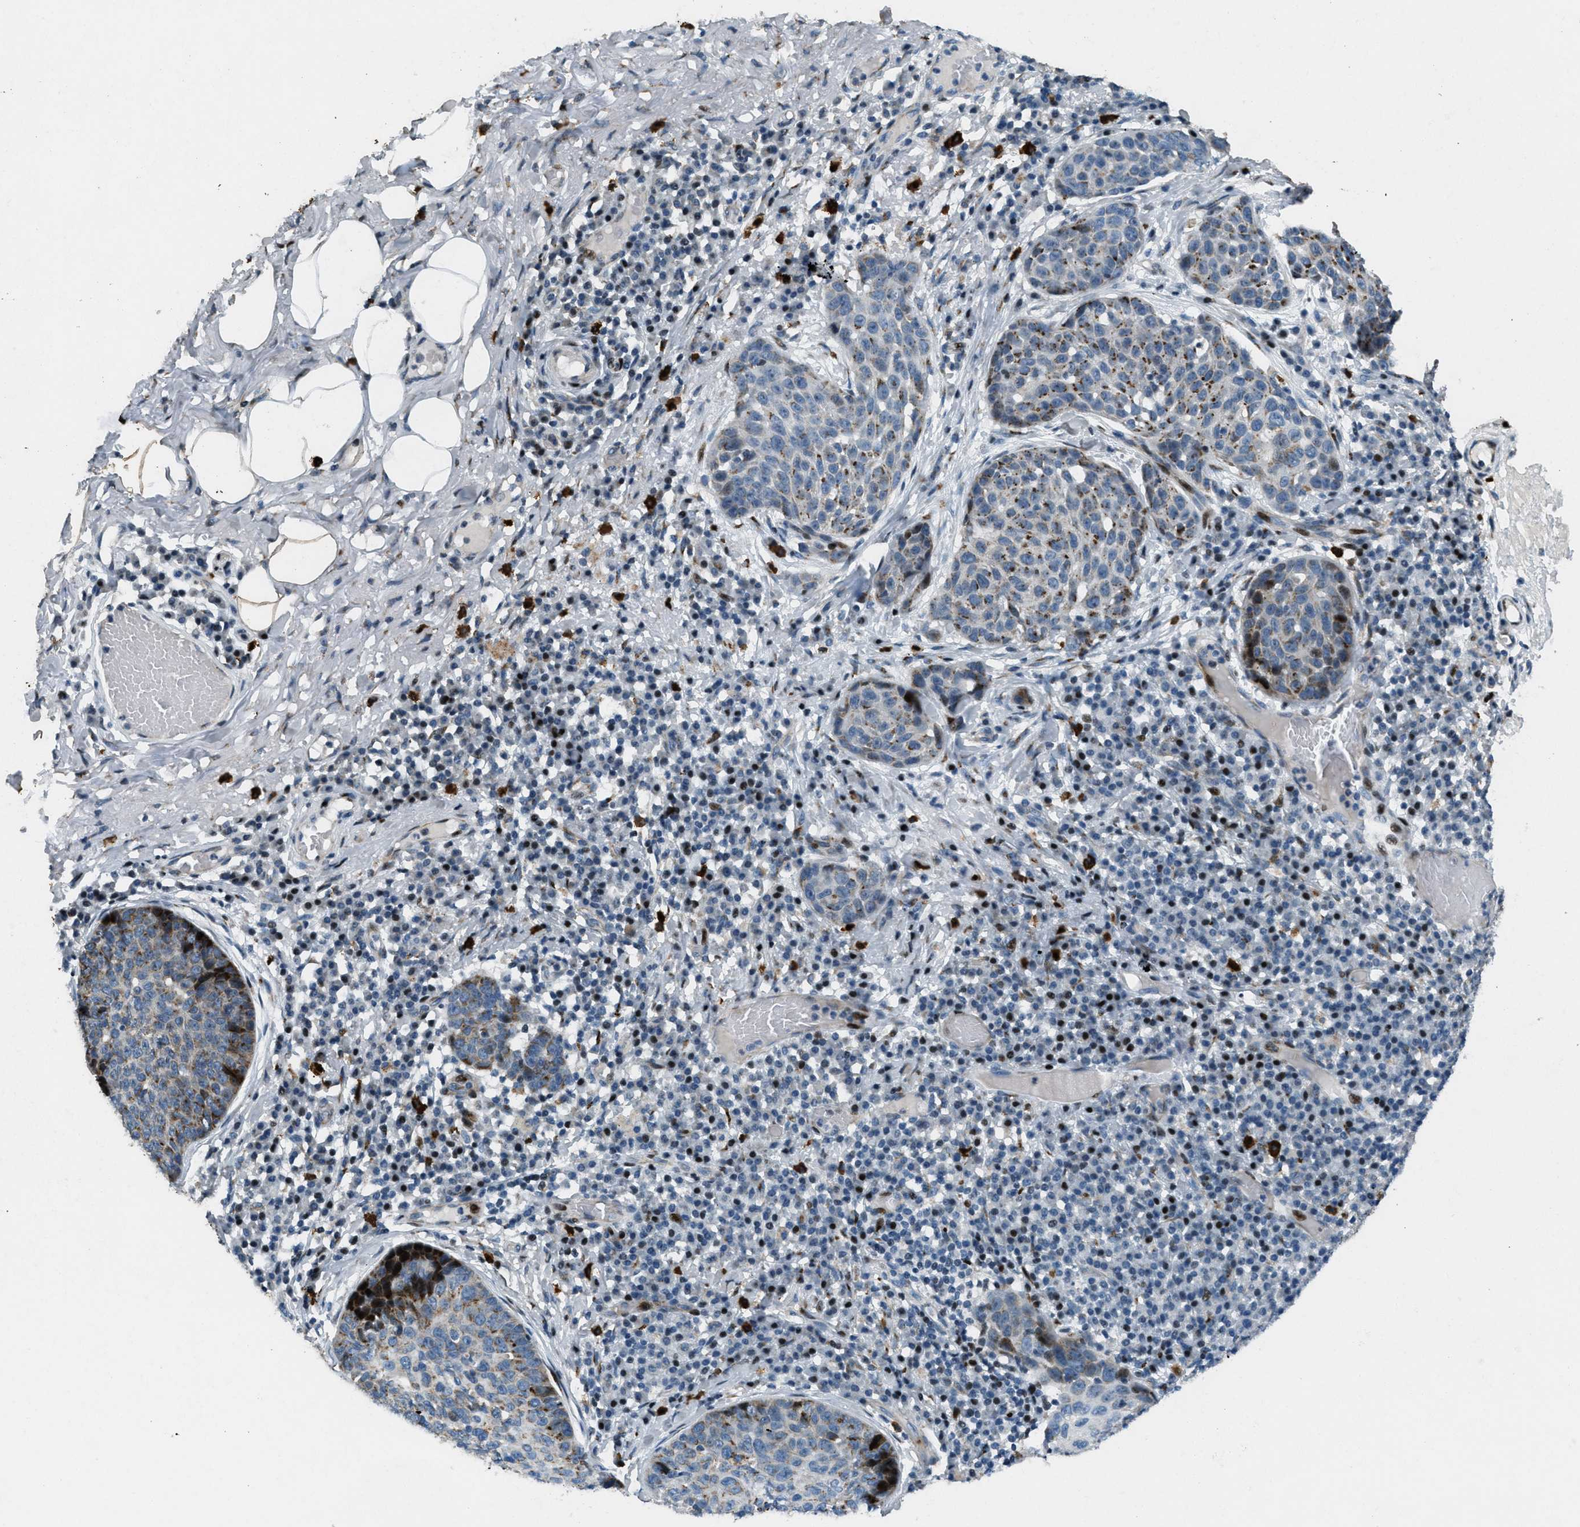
{"staining": {"intensity": "moderate", "quantity": "<25%", "location": "cytoplasmic/membranous"}, "tissue": "skin cancer", "cell_type": "Tumor cells", "image_type": "cancer", "snomed": [{"axis": "morphology", "description": "Squamous cell carcinoma in situ, NOS"}, {"axis": "morphology", "description": "Squamous cell carcinoma, NOS"}, {"axis": "topography", "description": "Skin"}], "caption": "Tumor cells demonstrate low levels of moderate cytoplasmic/membranous staining in approximately <25% of cells in human skin cancer. (DAB IHC, brown staining for protein, blue staining for nuclei).", "gene": "GPC6", "patient": {"sex": "male", "age": 93}}